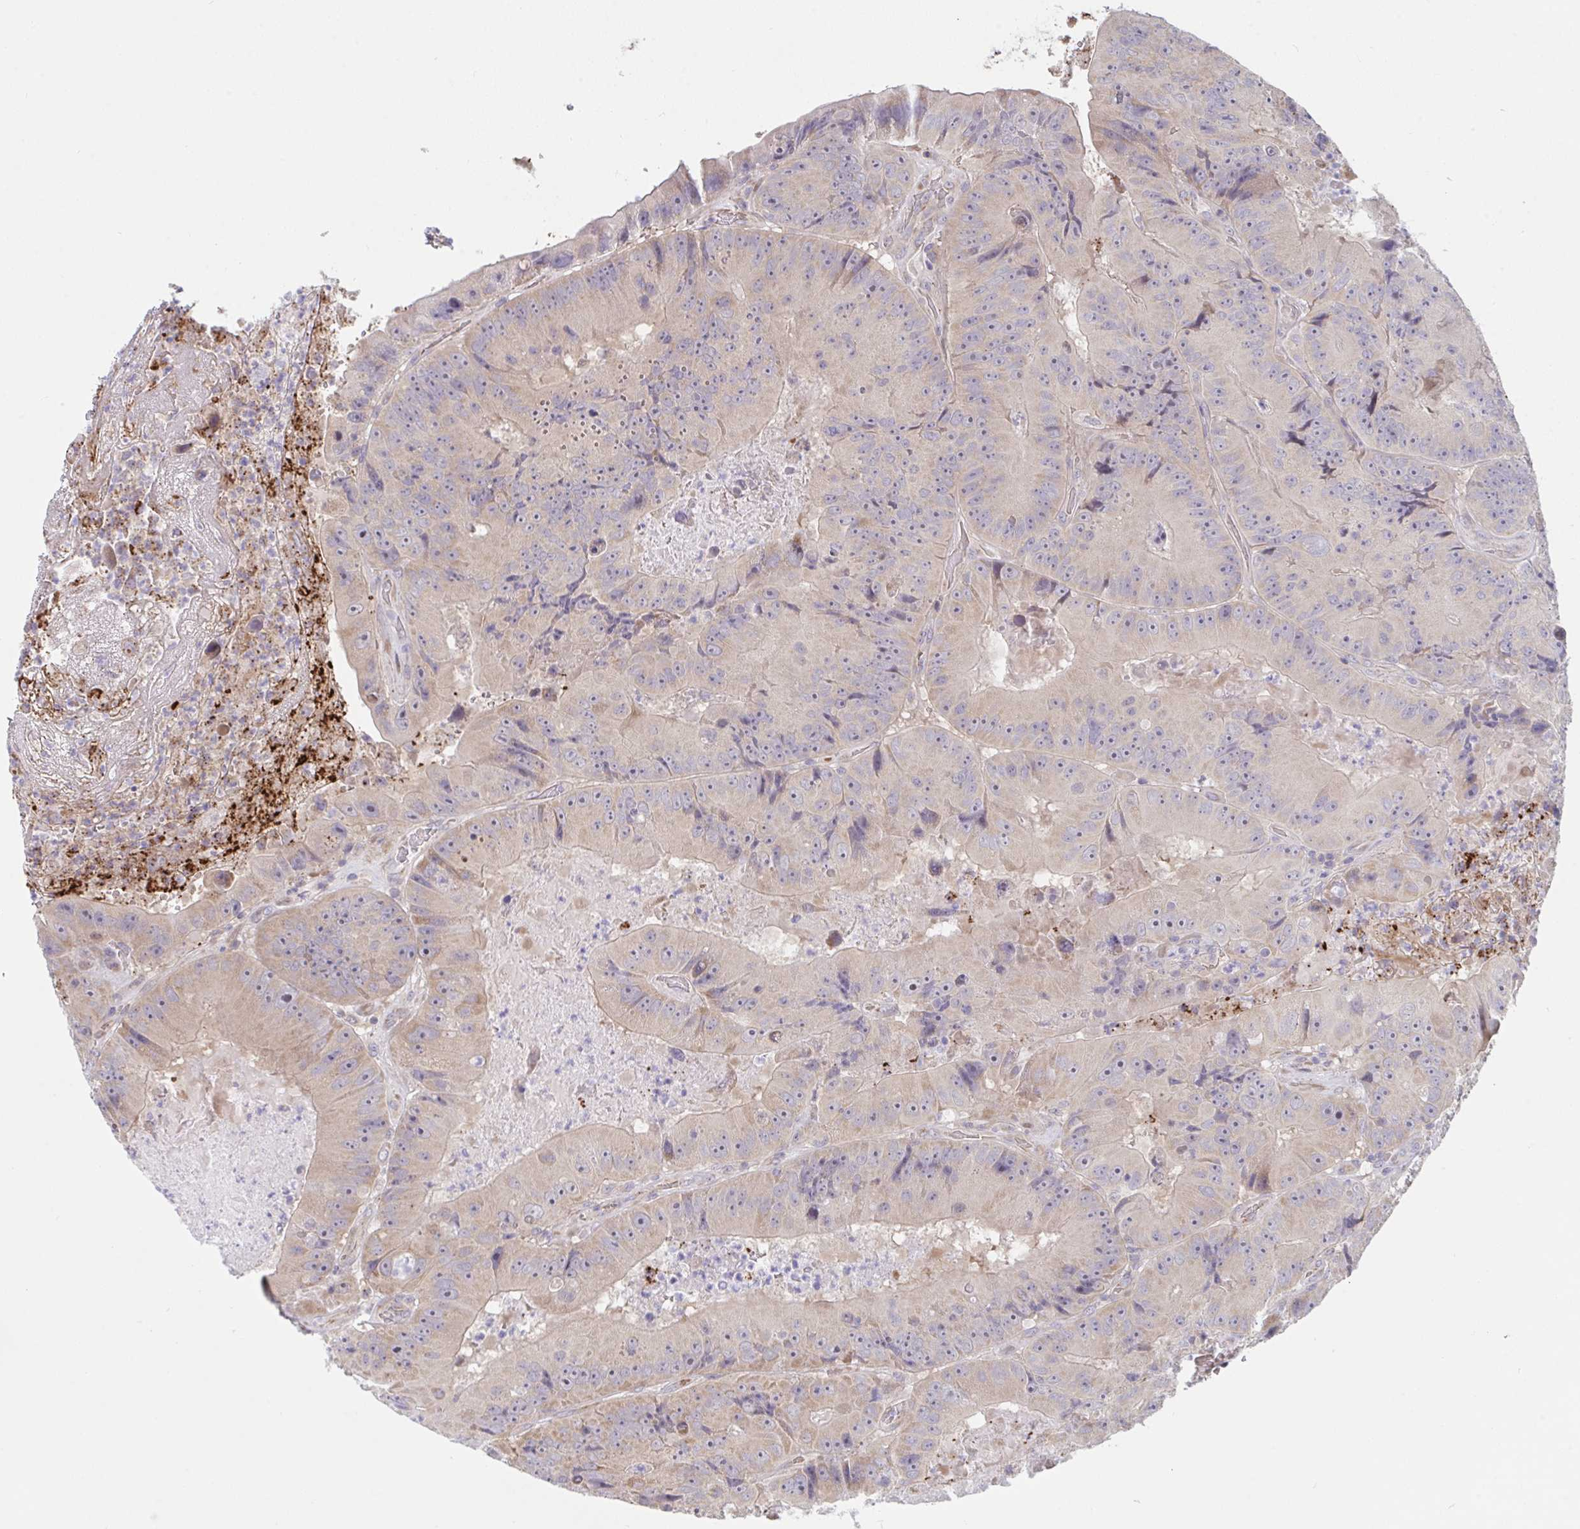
{"staining": {"intensity": "negative", "quantity": "none", "location": "none"}, "tissue": "colorectal cancer", "cell_type": "Tumor cells", "image_type": "cancer", "snomed": [{"axis": "morphology", "description": "Adenocarcinoma, NOS"}, {"axis": "topography", "description": "Colon"}], "caption": "The photomicrograph demonstrates no significant expression in tumor cells of adenocarcinoma (colorectal).", "gene": "IL37", "patient": {"sex": "female", "age": 86}}